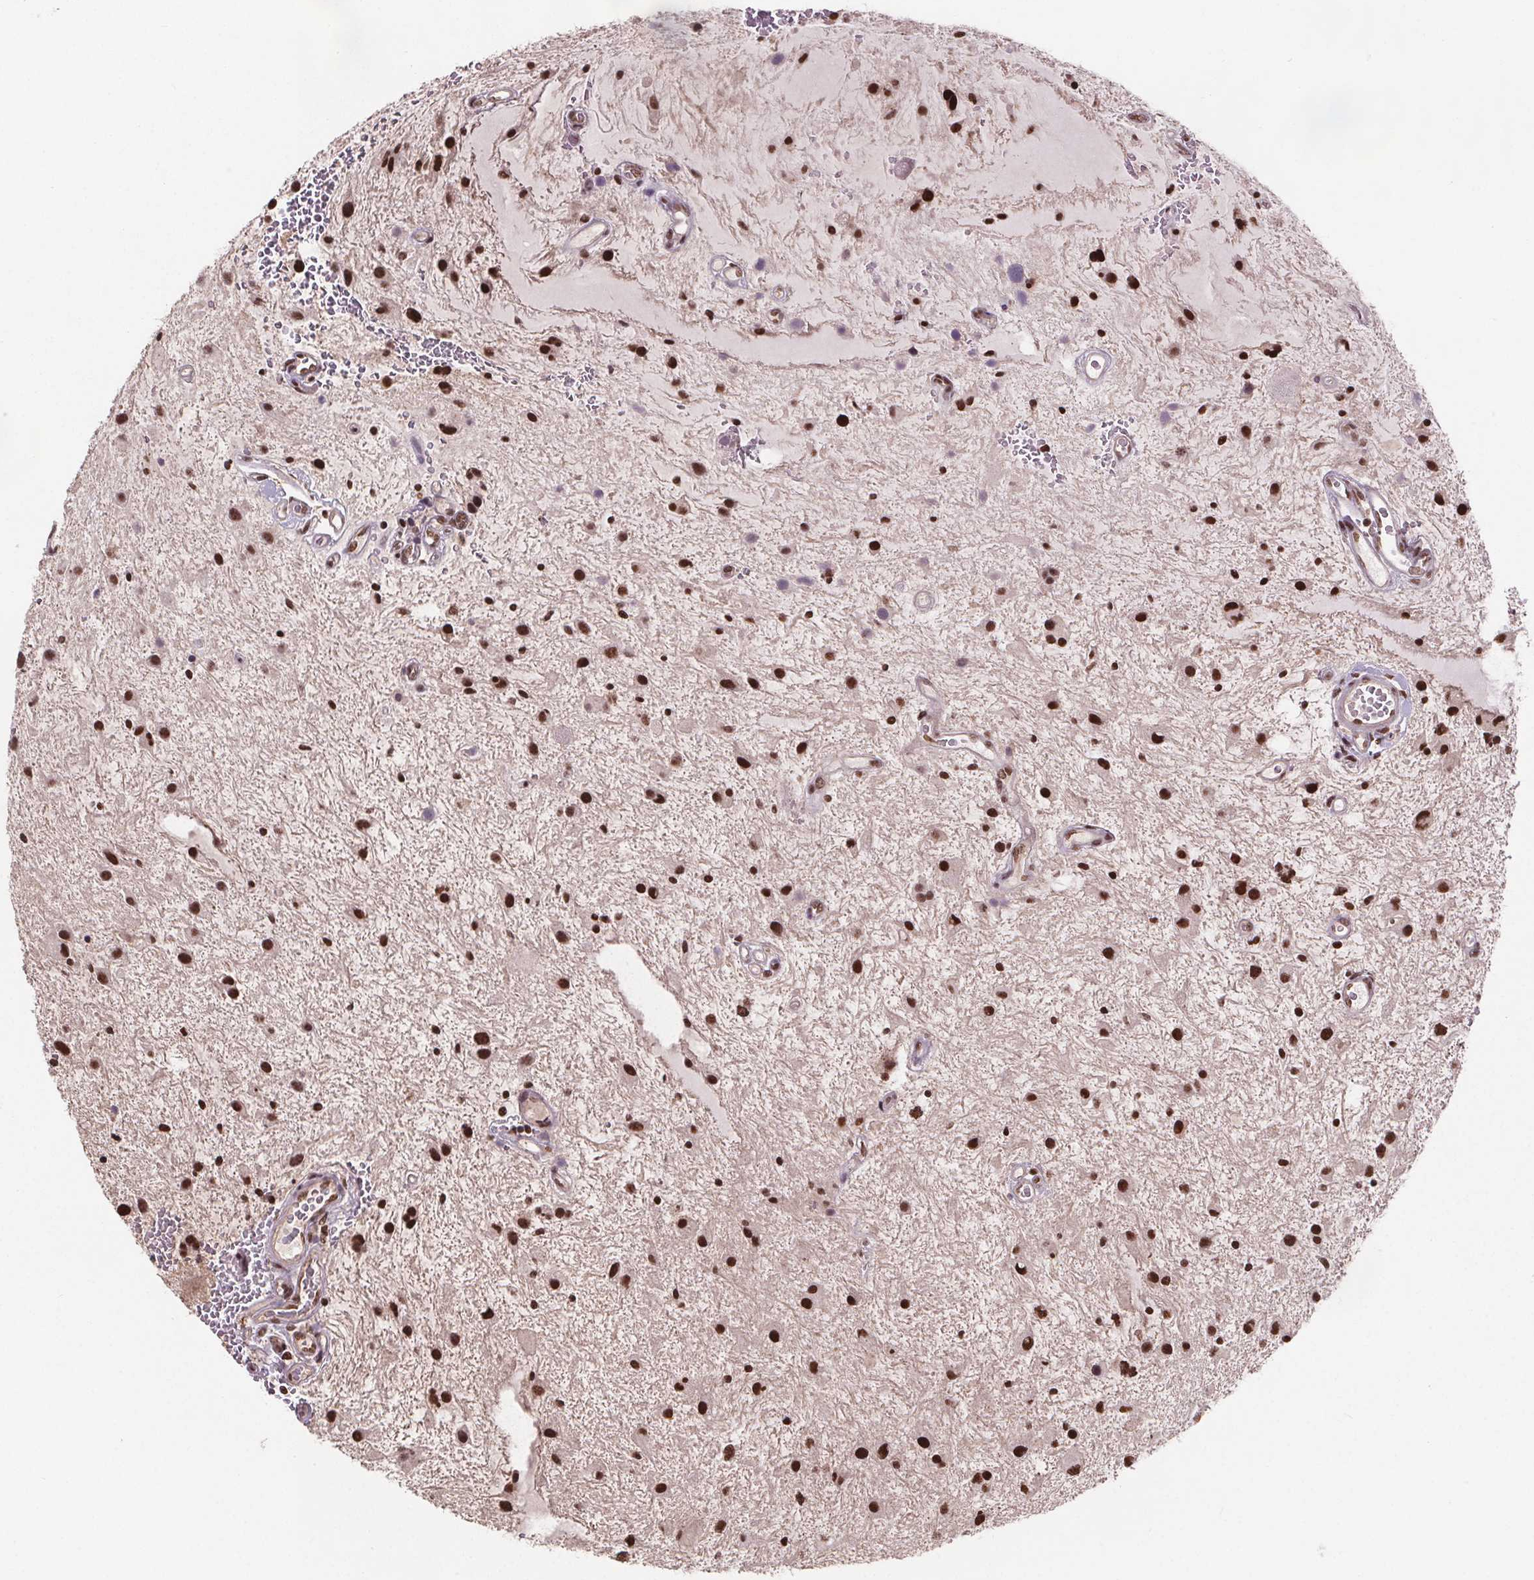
{"staining": {"intensity": "strong", "quantity": ">75%", "location": "nuclear"}, "tissue": "glioma", "cell_type": "Tumor cells", "image_type": "cancer", "snomed": [{"axis": "morphology", "description": "Glioma, malignant, Low grade"}, {"axis": "topography", "description": "Cerebellum"}], "caption": "The immunohistochemical stain highlights strong nuclear expression in tumor cells of glioma tissue.", "gene": "JARID2", "patient": {"sex": "female", "age": 14}}